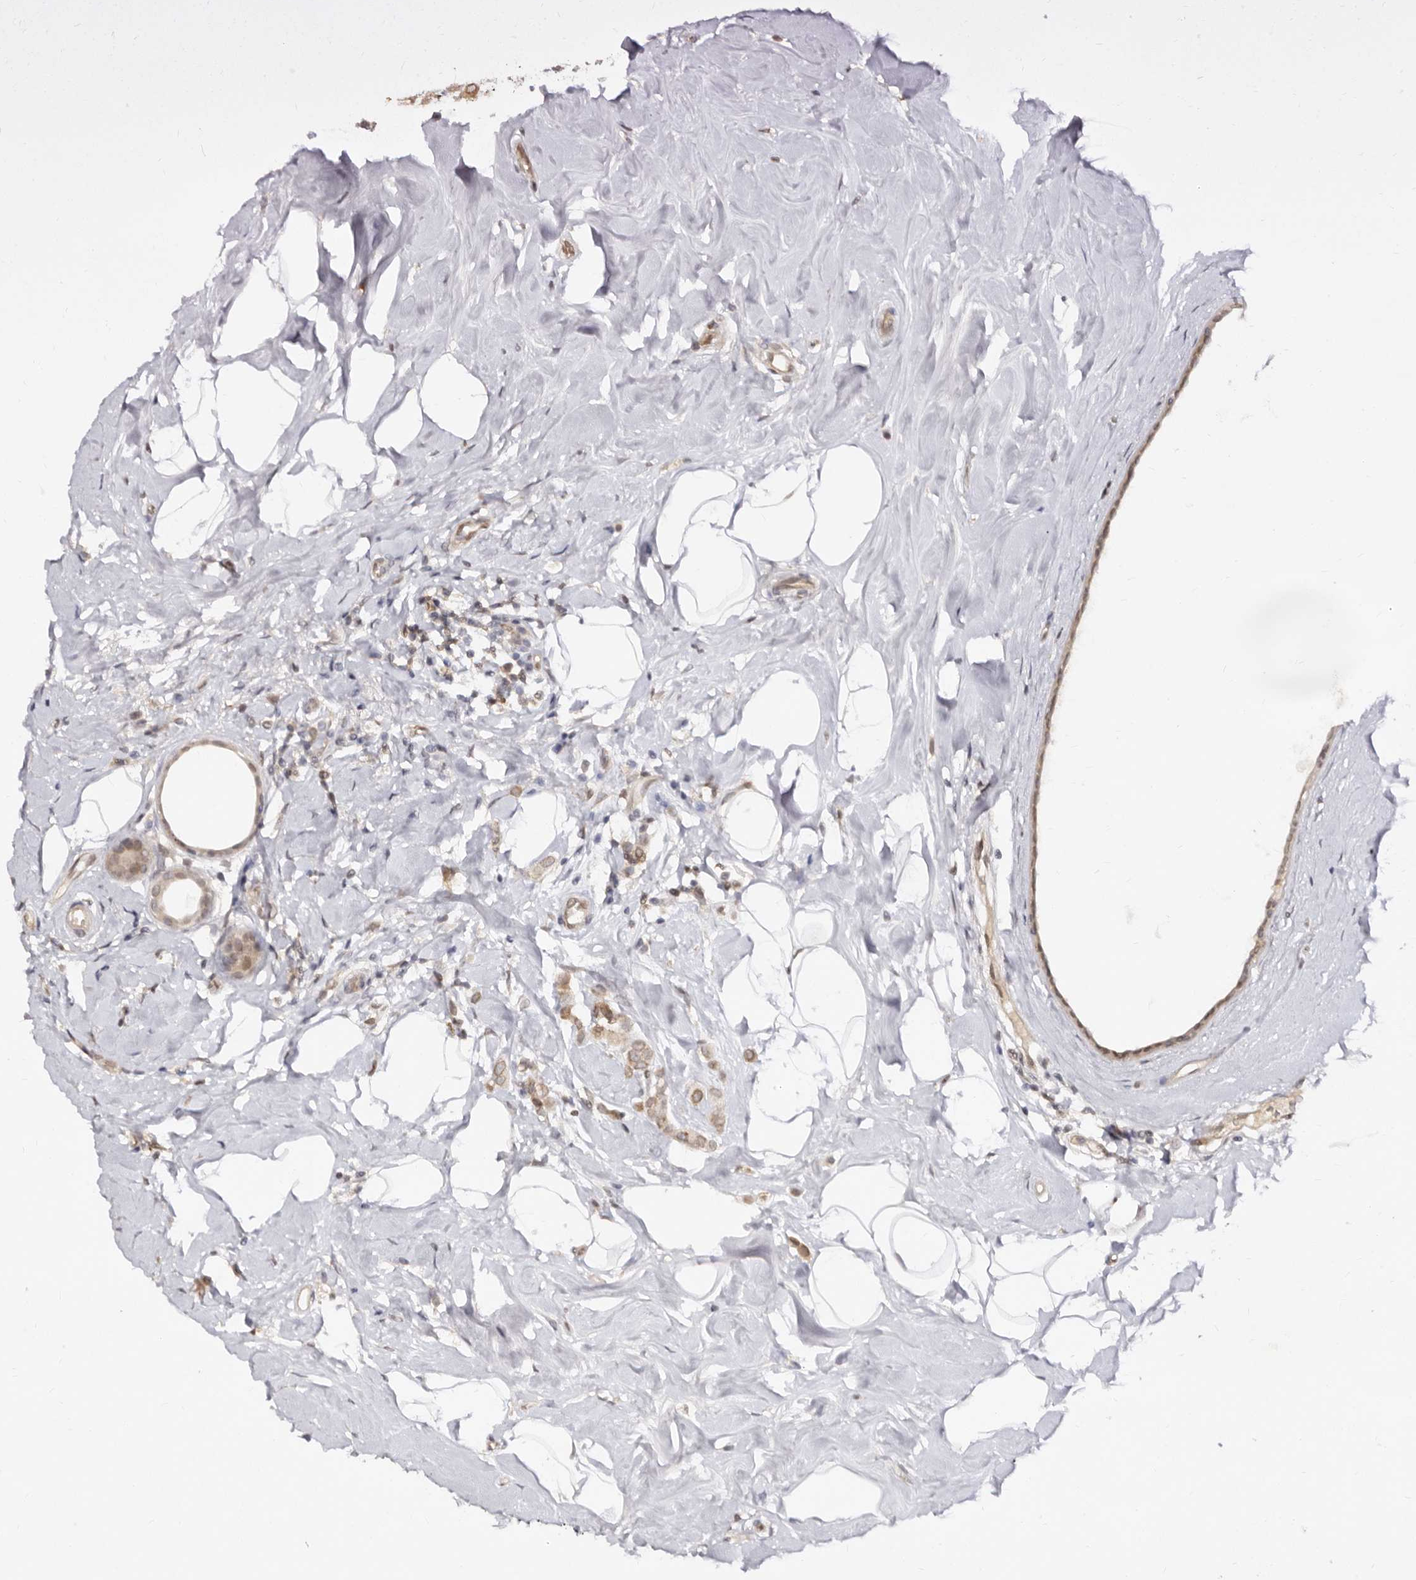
{"staining": {"intensity": "weak", "quantity": ">75%", "location": "cytoplasmic/membranous"}, "tissue": "breast cancer", "cell_type": "Tumor cells", "image_type": "cancer", "snomed": [{"axis": "morphology", "description": "Lobular carcinoma"}, {"axis": "topography", "description": "Breast"}], "caption": "This image demonstrates breast cancer (lobular carcinoma) stained with immunohistochemistry (IHC) to label a protein in brown. The cytoplasmic/membranous of tumor cells show weak positivity for the protein. Nuclei are counter-stained blue.", "gene": "LCORL", "patient": {"sex": "female", "age": 47}}